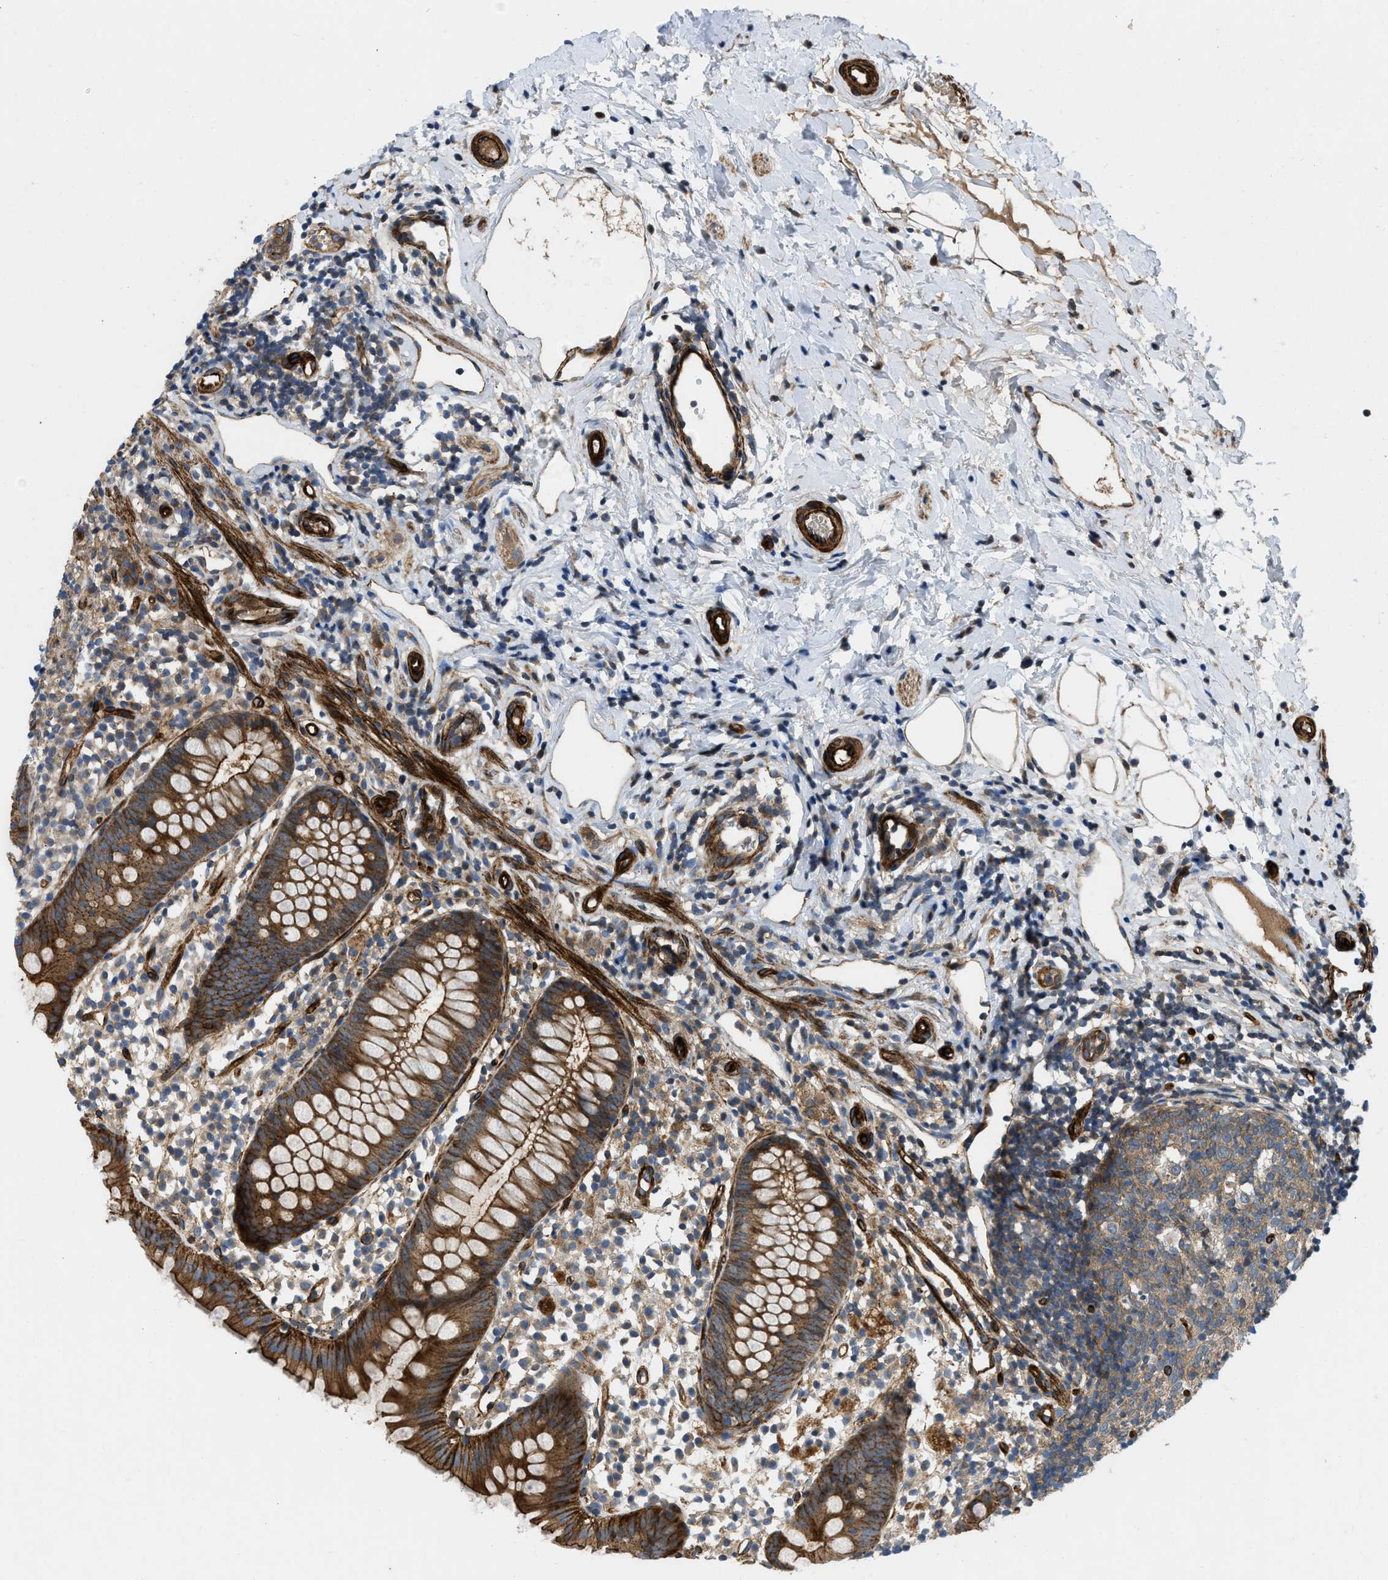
{"staining": {"intensity": "strong", "quantity": ">75%", "location": "cytoplasmic/membranous"}, "tissue": "appendix", "cell_type": "Glandular cells", "image_type": "normal", "snomed": [{"axis": "morphology", "description": "Normal tissue, NOS"}, {"axis": "topography", "description": "Appendix"}], "caption": "IHC photomicrograph of normal appendix stained for a protein (brown), which exhibits high levels of strong cytoplasmic/membranous staining in about >75% of glandular cells.", "gene": "NYNRIN", "patient": {"sex": "female", "age": 20}}